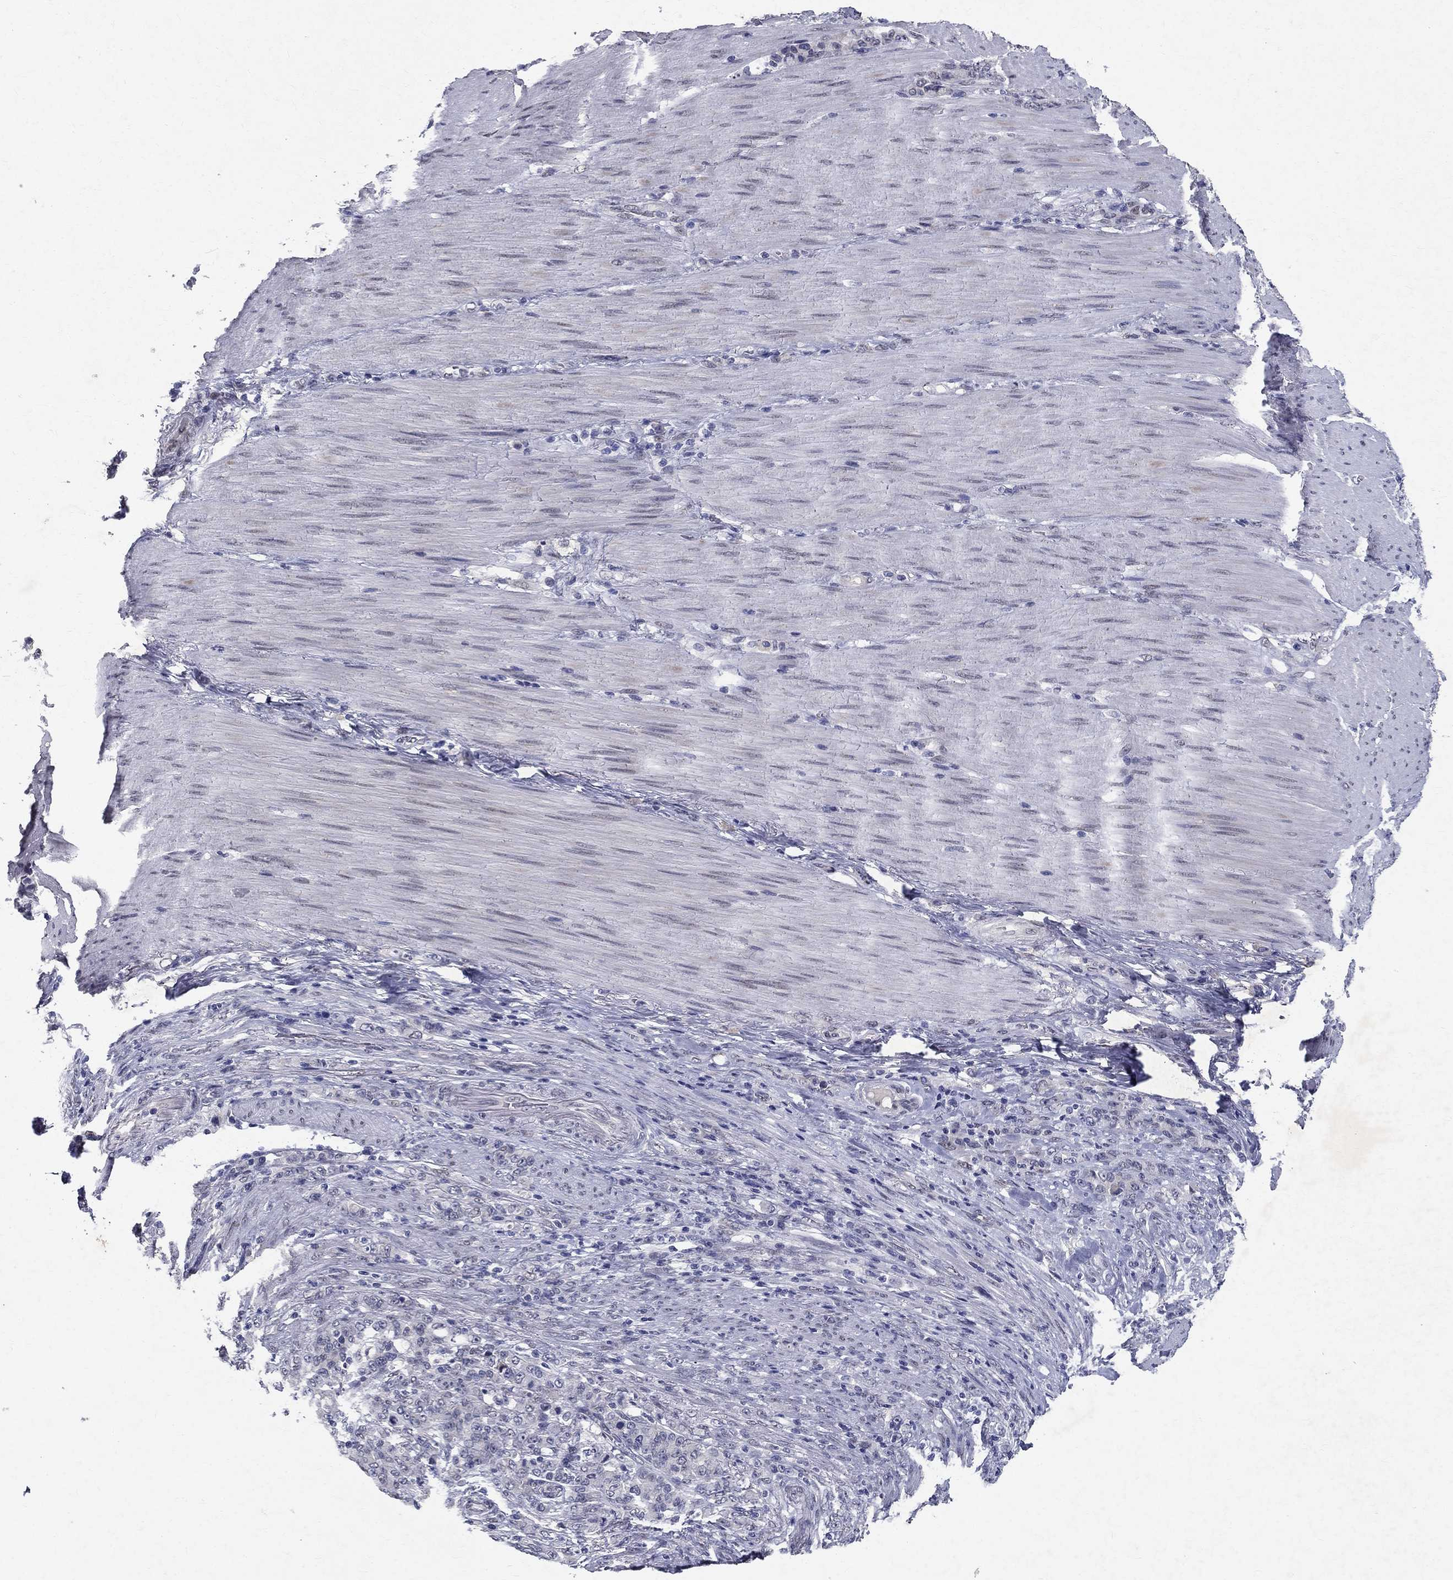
{"staining": {"intensity": "negative", "quantity": "none", "location": "none"}, "tissue": "stomach cancer", "cell_type": "Tumor cells", "image_type": "cancer", "snomed": [{"axis": "morphology", "description": "Normal tissue, NOS"}, {"axis": "morphology", "description": "Adenocarcinoma, NOS"}, {"axis": "topography", "description": "Stomach"}], "caption": "This is a photomicrograph of IHC staining of stomach cancer (adenocarcinoma), which shows no expression in tumor cells.", "gene": "RBFOX1", "patient": {"sex": "female", "age": 79}}